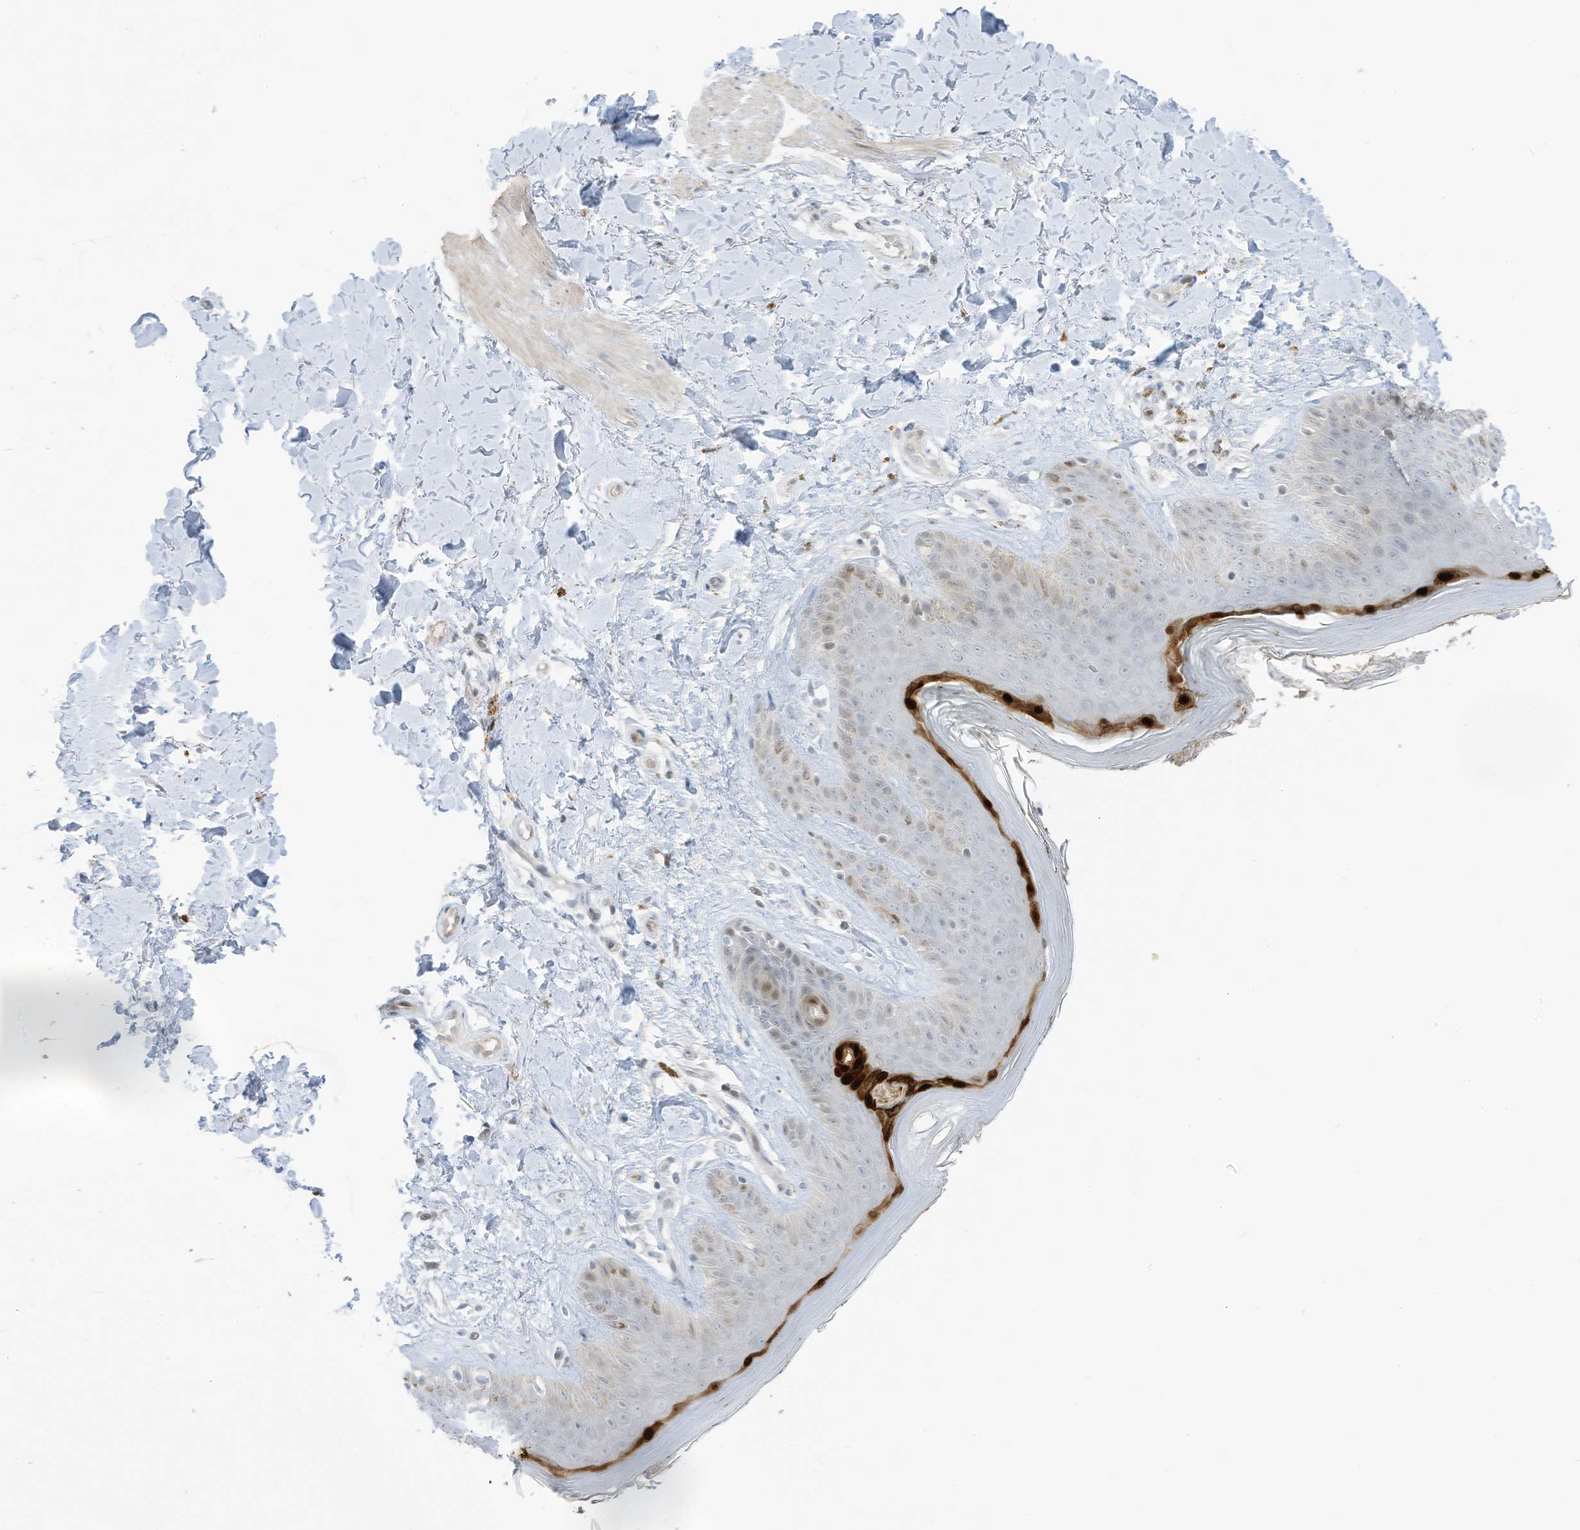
{"staining": {"intensity": "moderate", "quantity": "<25%", "location": "cytoplasmic/membranous,nuclear"}, "tissue": "skin", "cell_type": "Fibroblasts", "image_type": "normal", "snomed": [{"axis": "morphology", "description": "Normal tissue, NOS"}, {"axis": "topography", "description": "Skin"}], "caption": "Skin stained with DAB (3,3'-diaminobenzidine) IHC displays low levels of moderate cytoplasmic/membranous,nuclear positivity in approximately <25% of fibroblasts. The staining is performed using DAB brown chromogen to label protein expression. The nuclei are counter-stained blue using hematoxylin.", "gene": "ASPRV1", "patient": {"sex": "female", "age": 64}}